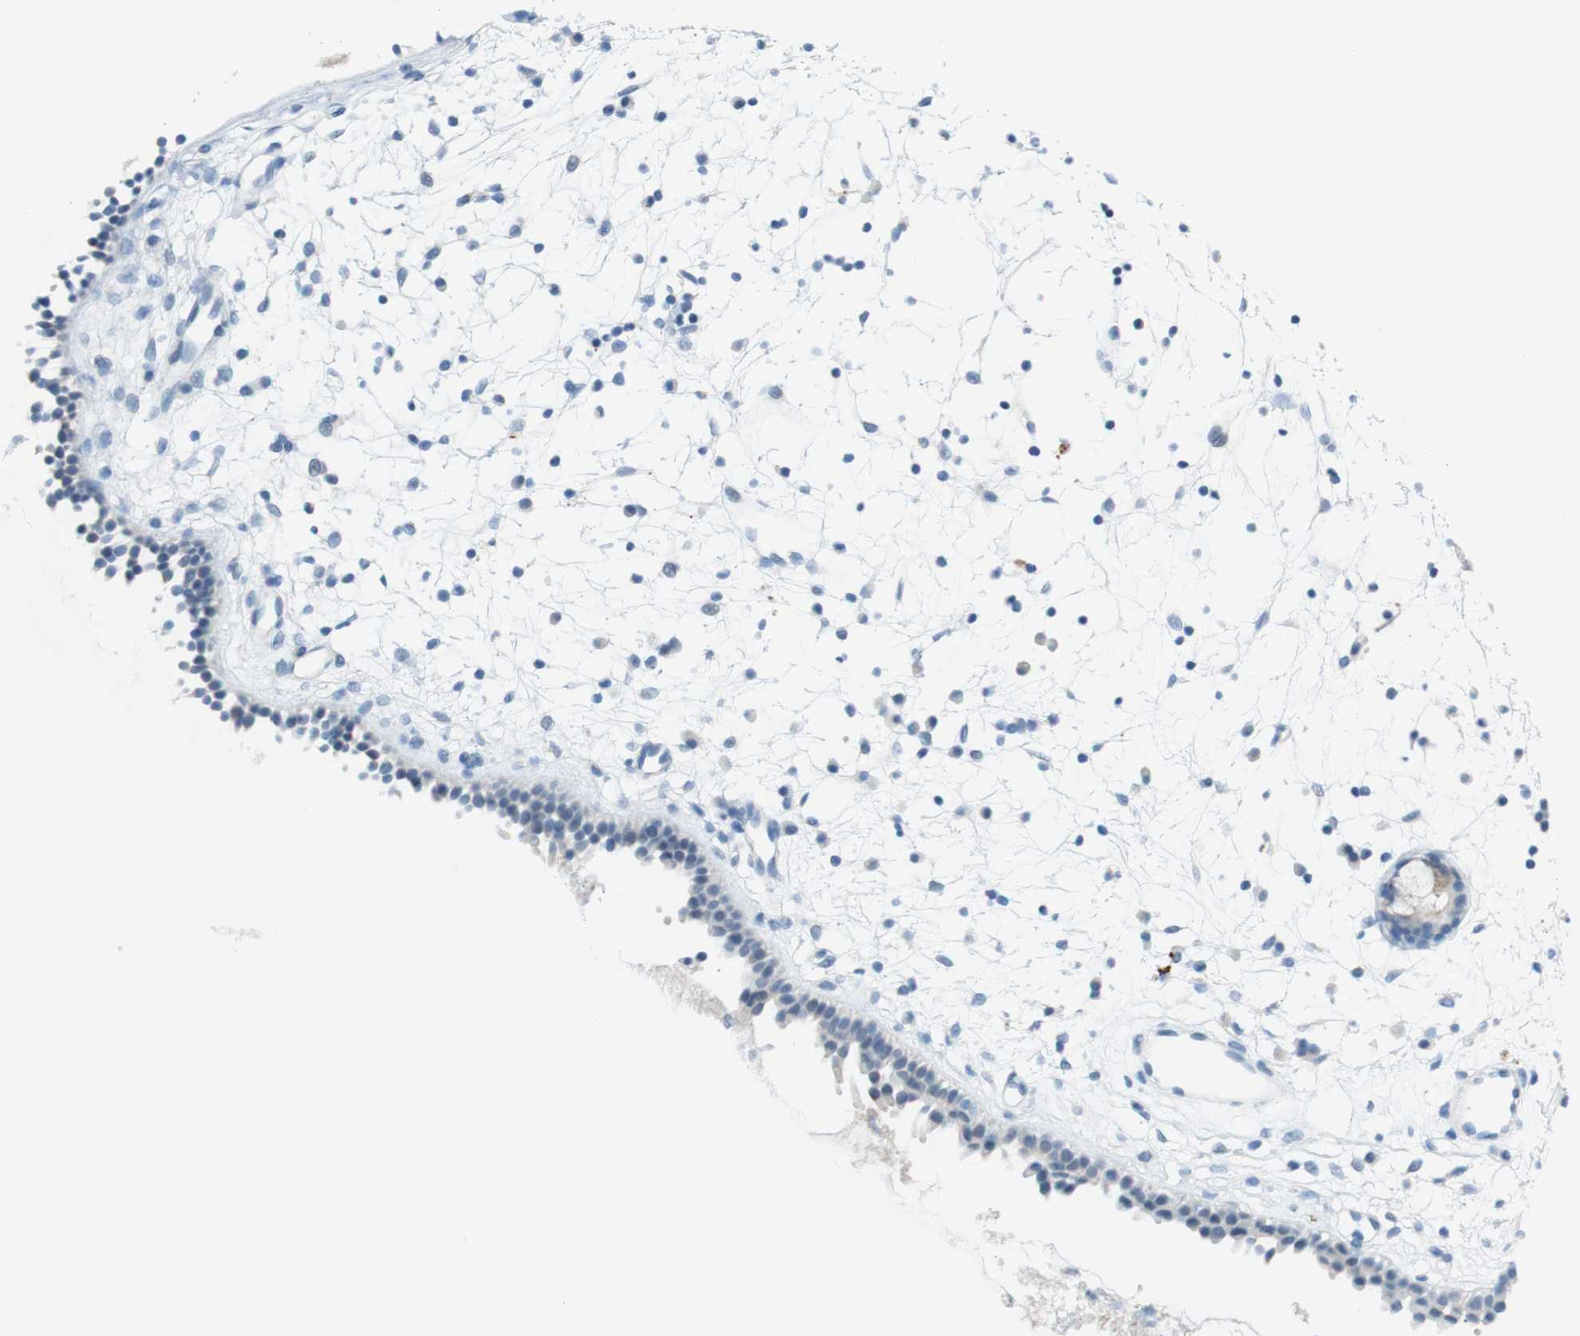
{"staining": {"intensity": "weak", "quantity": "<25%", "location": "cytoplasmic/membranous"}, "tissue": "nasopharynx", "cell_type": "Respiratory epithelial cells", "image_type": "normal", "snomed": [{"axis": "morphology", "description": "Normal tissue, NOS"}, {"axis": "topography", "description": "Nasopharynx"}], "caption": "Immunohistochemical staining of unremarkable human nasopharynx demonstrates no significant staining in respiratory epithelial cells.", "gene": "YIPF1", "patient": {"sex": "male", "age": 21}}